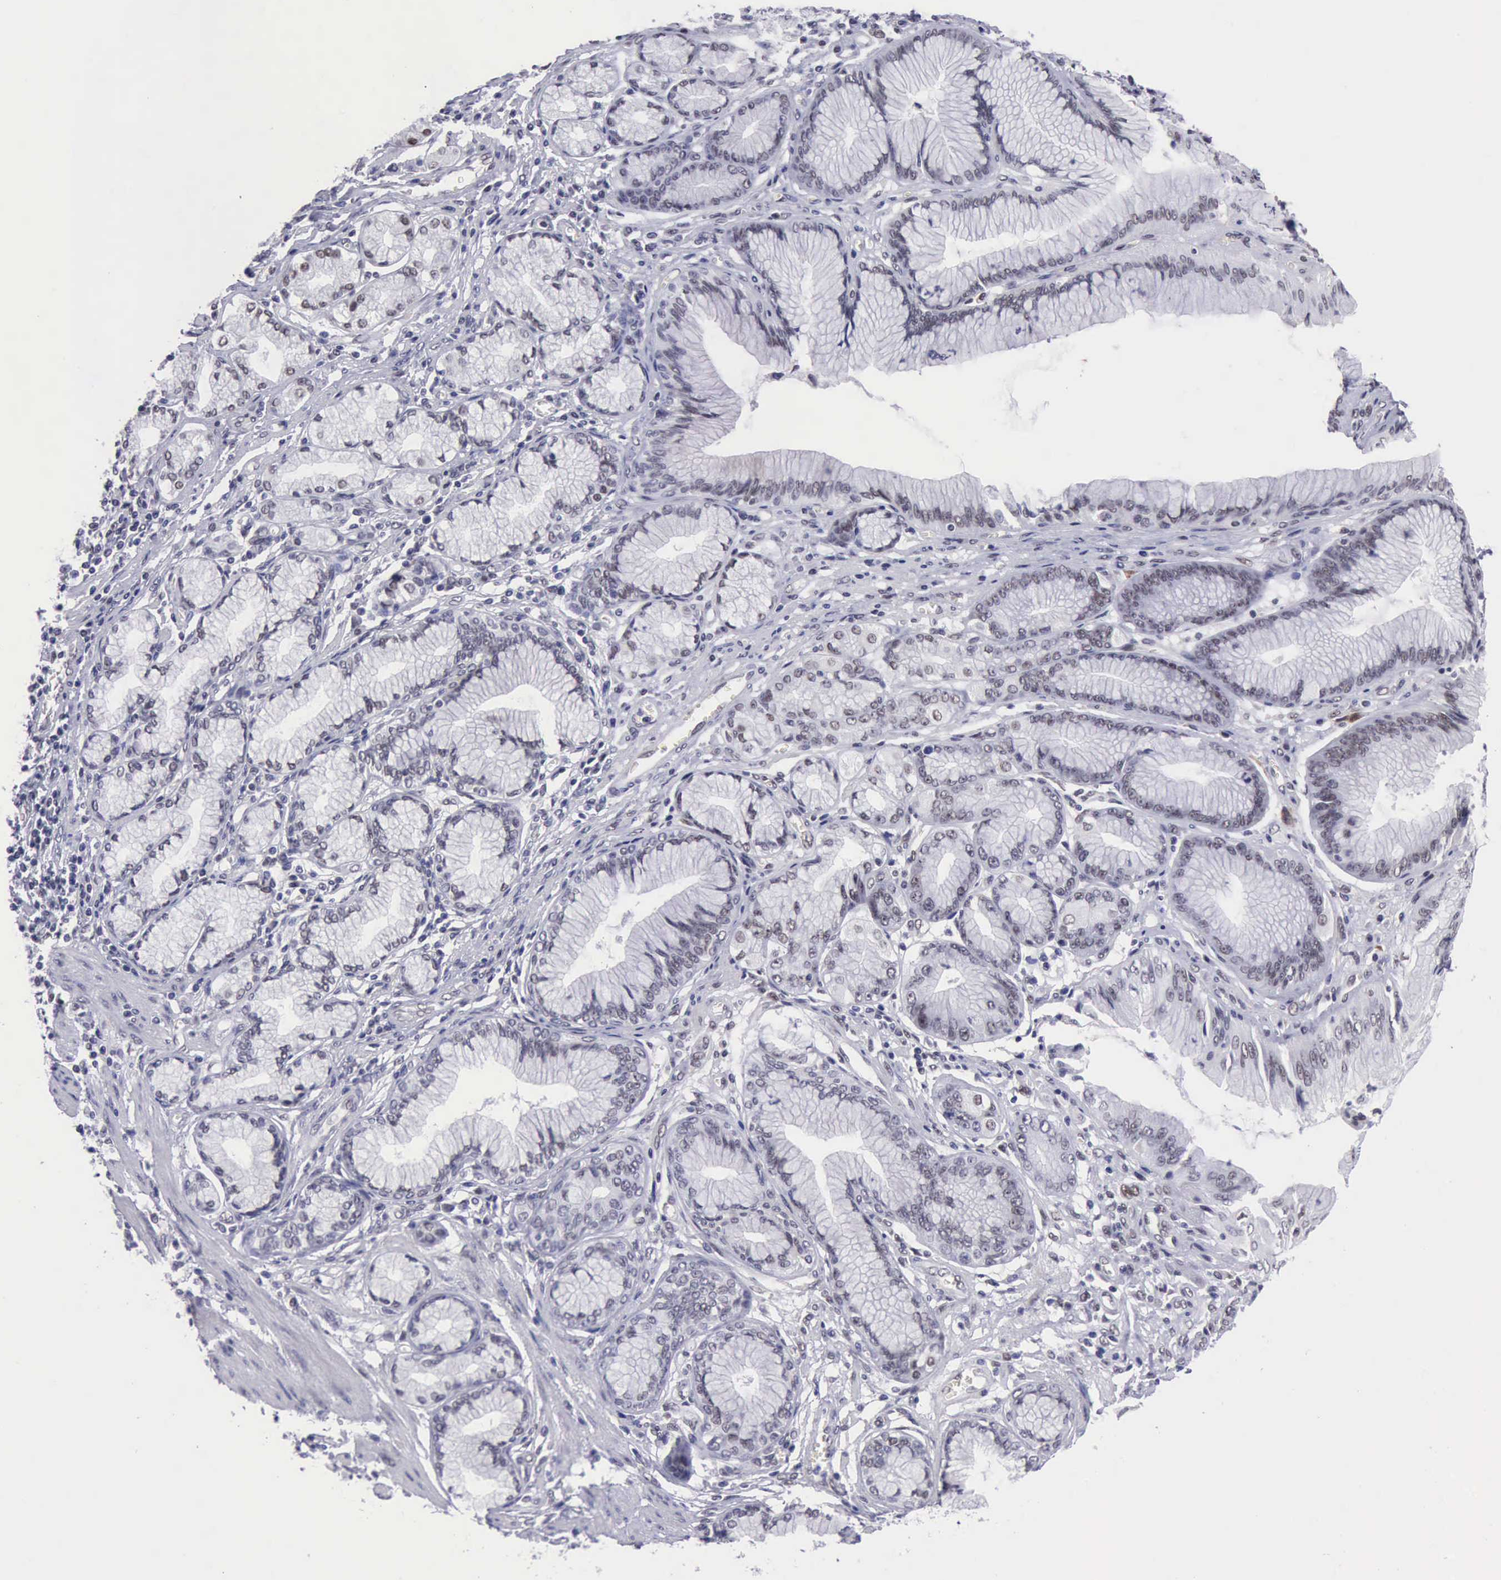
{"staining": {"intensity": "weak", "quantity": "<25%", "location": "nuclear"}, "tissue": "stomach cancer", "cell_type": "Tumor cells", "image_type": "cancer", "snomed": [{"axis": "morphology", "description": "Adenocarcinoma, NOS"}, {"axis": "topography", "description": "Pancreas"}, {"axis": "topography", "description": "Stomach, upper"}], "caption": "Stomach cancer (adenocarcinoma) stained for a protein using IHC reveals no staining tumor cells.", "gene": "ERCC4", "patient": {"sex": "male", "age": 77}}